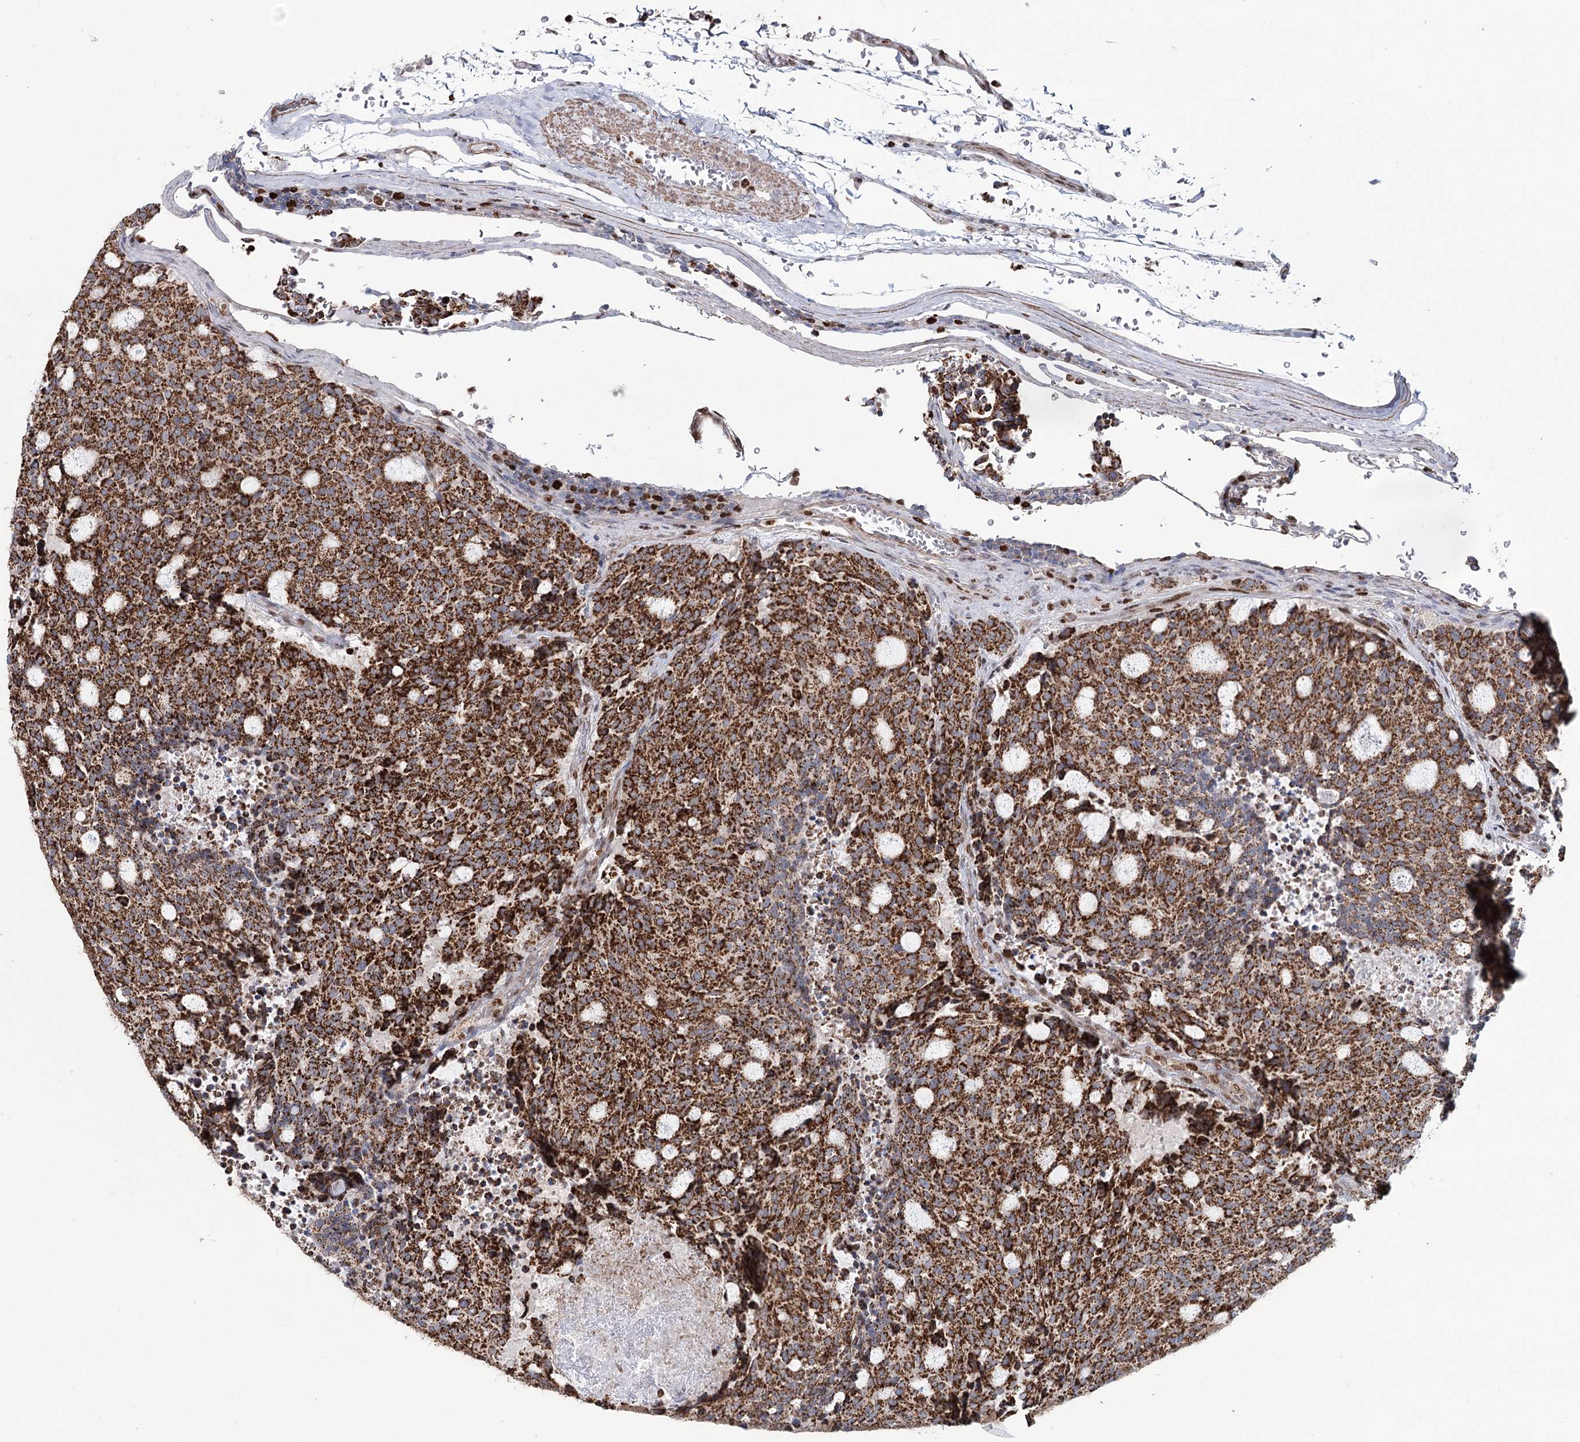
{"staining": {"intensity": "strong", "quantity": ">75%", "location": "cytoplasmic/membranous"}, "tissue": "carcinoid", "cell_type": "Tumor cells", "image_type": "cancer", "snomed": [{"axis": "morphology", "description": "Carcinoid, malignant, NOS"}, {"axis": "topography", "description": "Pancreas"}], "caption": "Immunohistochemical staining of carcinoid demonstrates high levels of strong cytoplasmic/membranous positivity in about >75% of tumor cells.", "gene": "PDHX", "patient": {"sex": "female", "age": 54}}